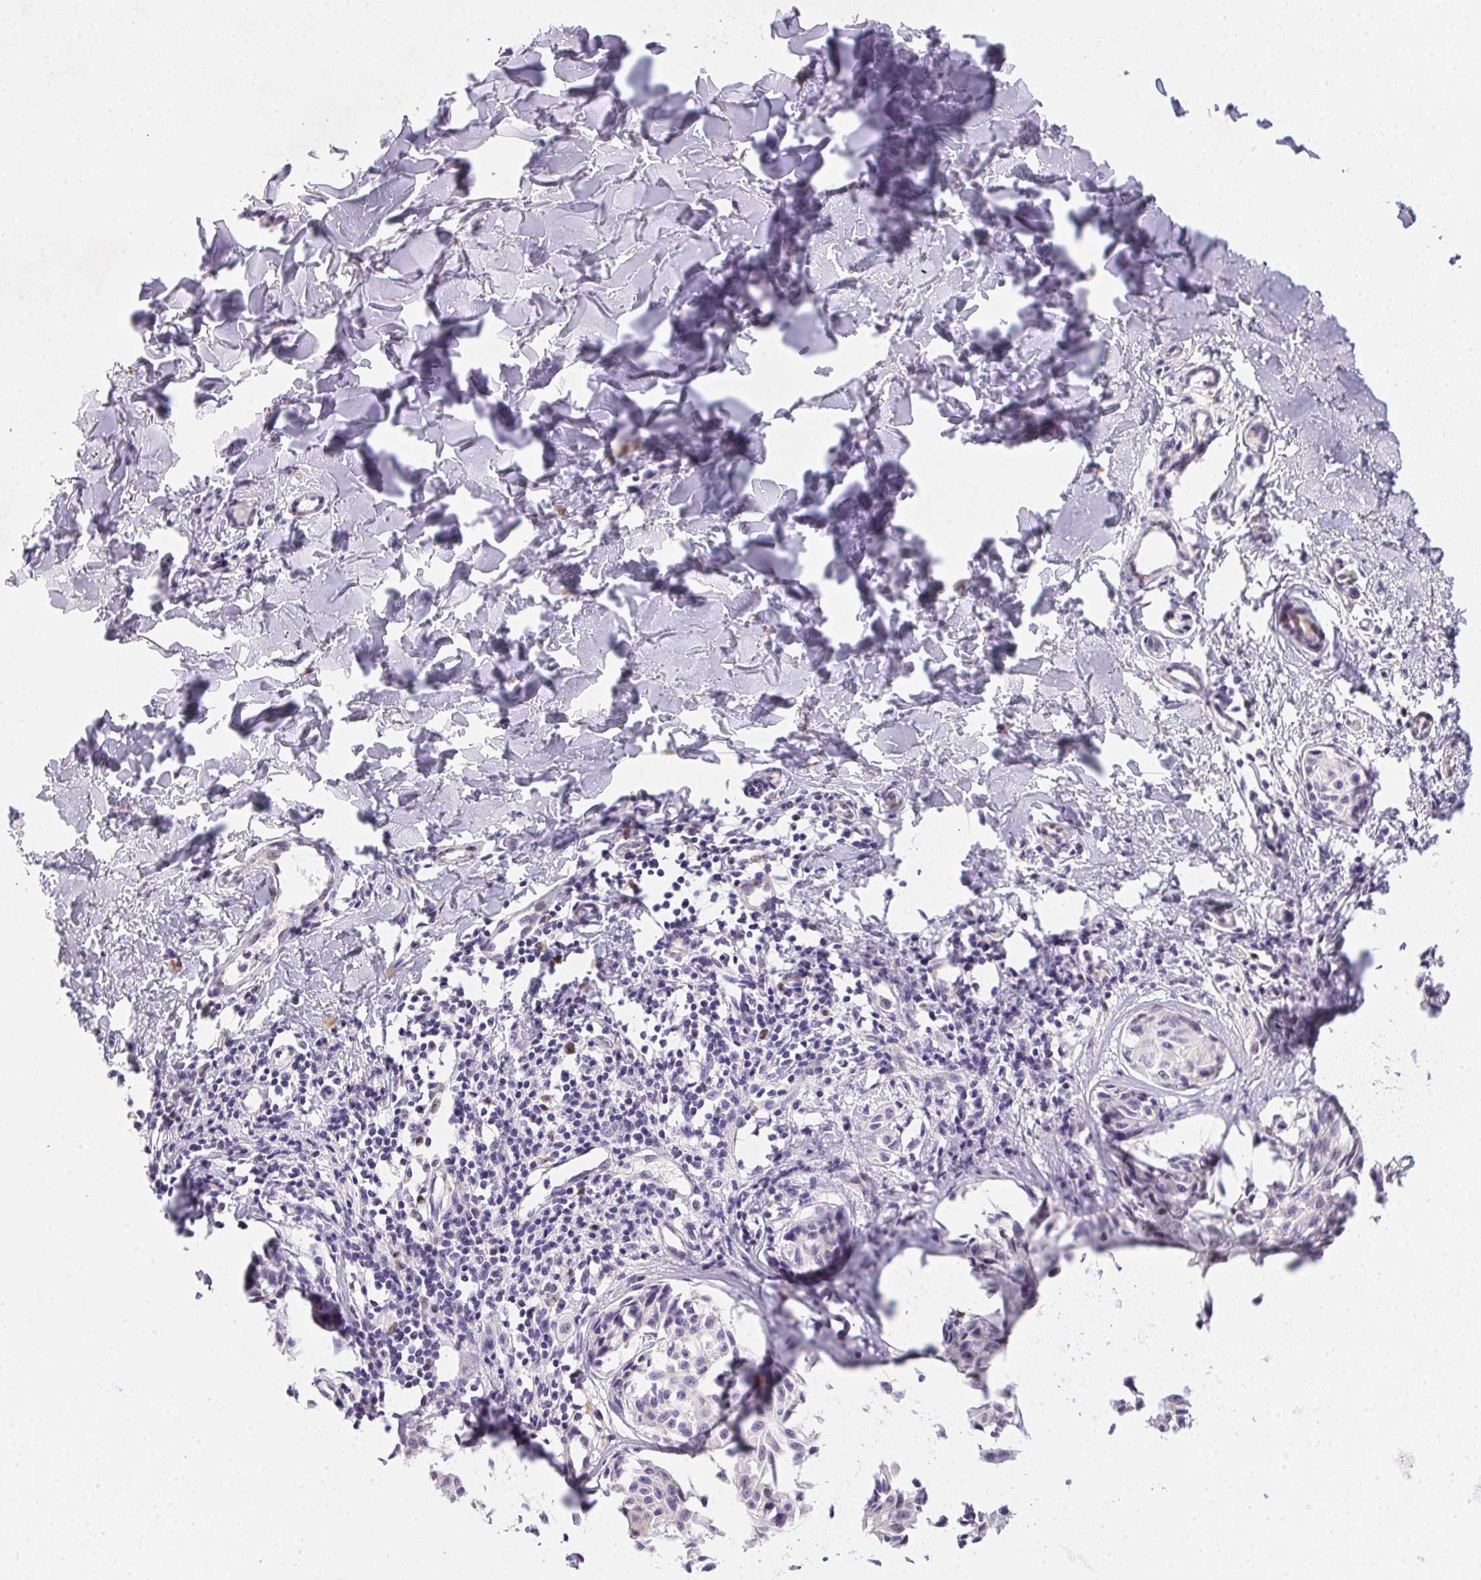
{"staining": {"intensity": "negative", "quantity": "none", "location": "none"}, "tissue": "melanoma", "cell_type": "Tumor cells", "image_type": "cancer", "snomed": [{"axis": "morphology", "description": "Malignant melanoma, NOS"}, {"axis": "topography", "description": "Skin"}], "caption": "IHC of melanoma exhibits no expression in tumor cells.", "gene": "HELLS", "patient": {"sex": "male", "age": 51}}